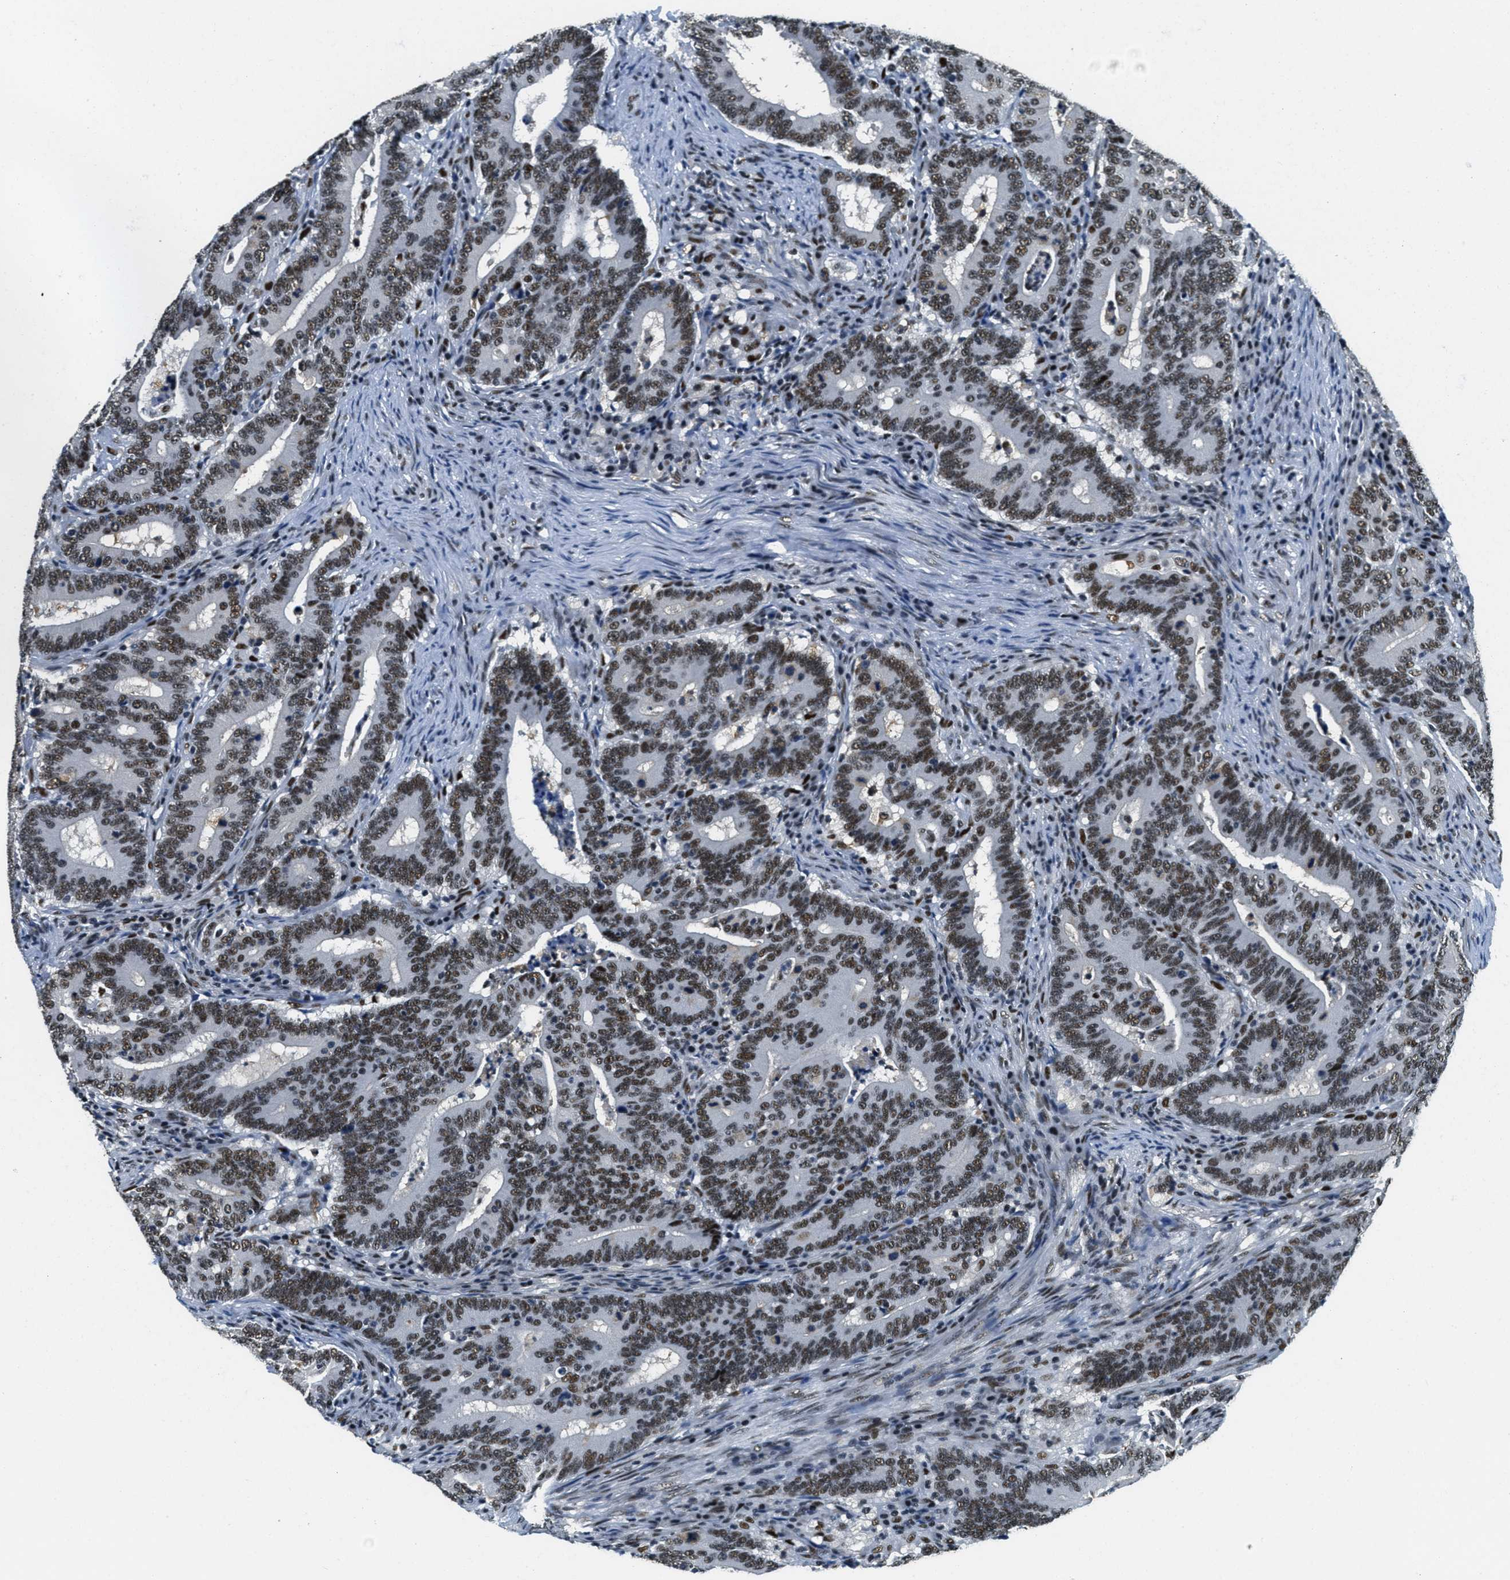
{"staining": {"intensity": "moderate", "quantity": ">75%", "location": "nuclear"}, "tissue": "colorectal cancer", "cell_type": "Tumor cells", "image_type": "cancer", "snomed": [{"axis": "morphology", "description": "Adenocarcinoma, NOS"}, {"axis": "topography", "description": "Colon"}], "caption": "The photomicrograph demonstrates immunohistochemical staining of colorectal cancer (adenocarcinoma). There is moderate nuclear staining is appreciated in approximately >75% of tumor cells.", "gene": "SSB", "patient": {"sex": "female", "age": 66}}